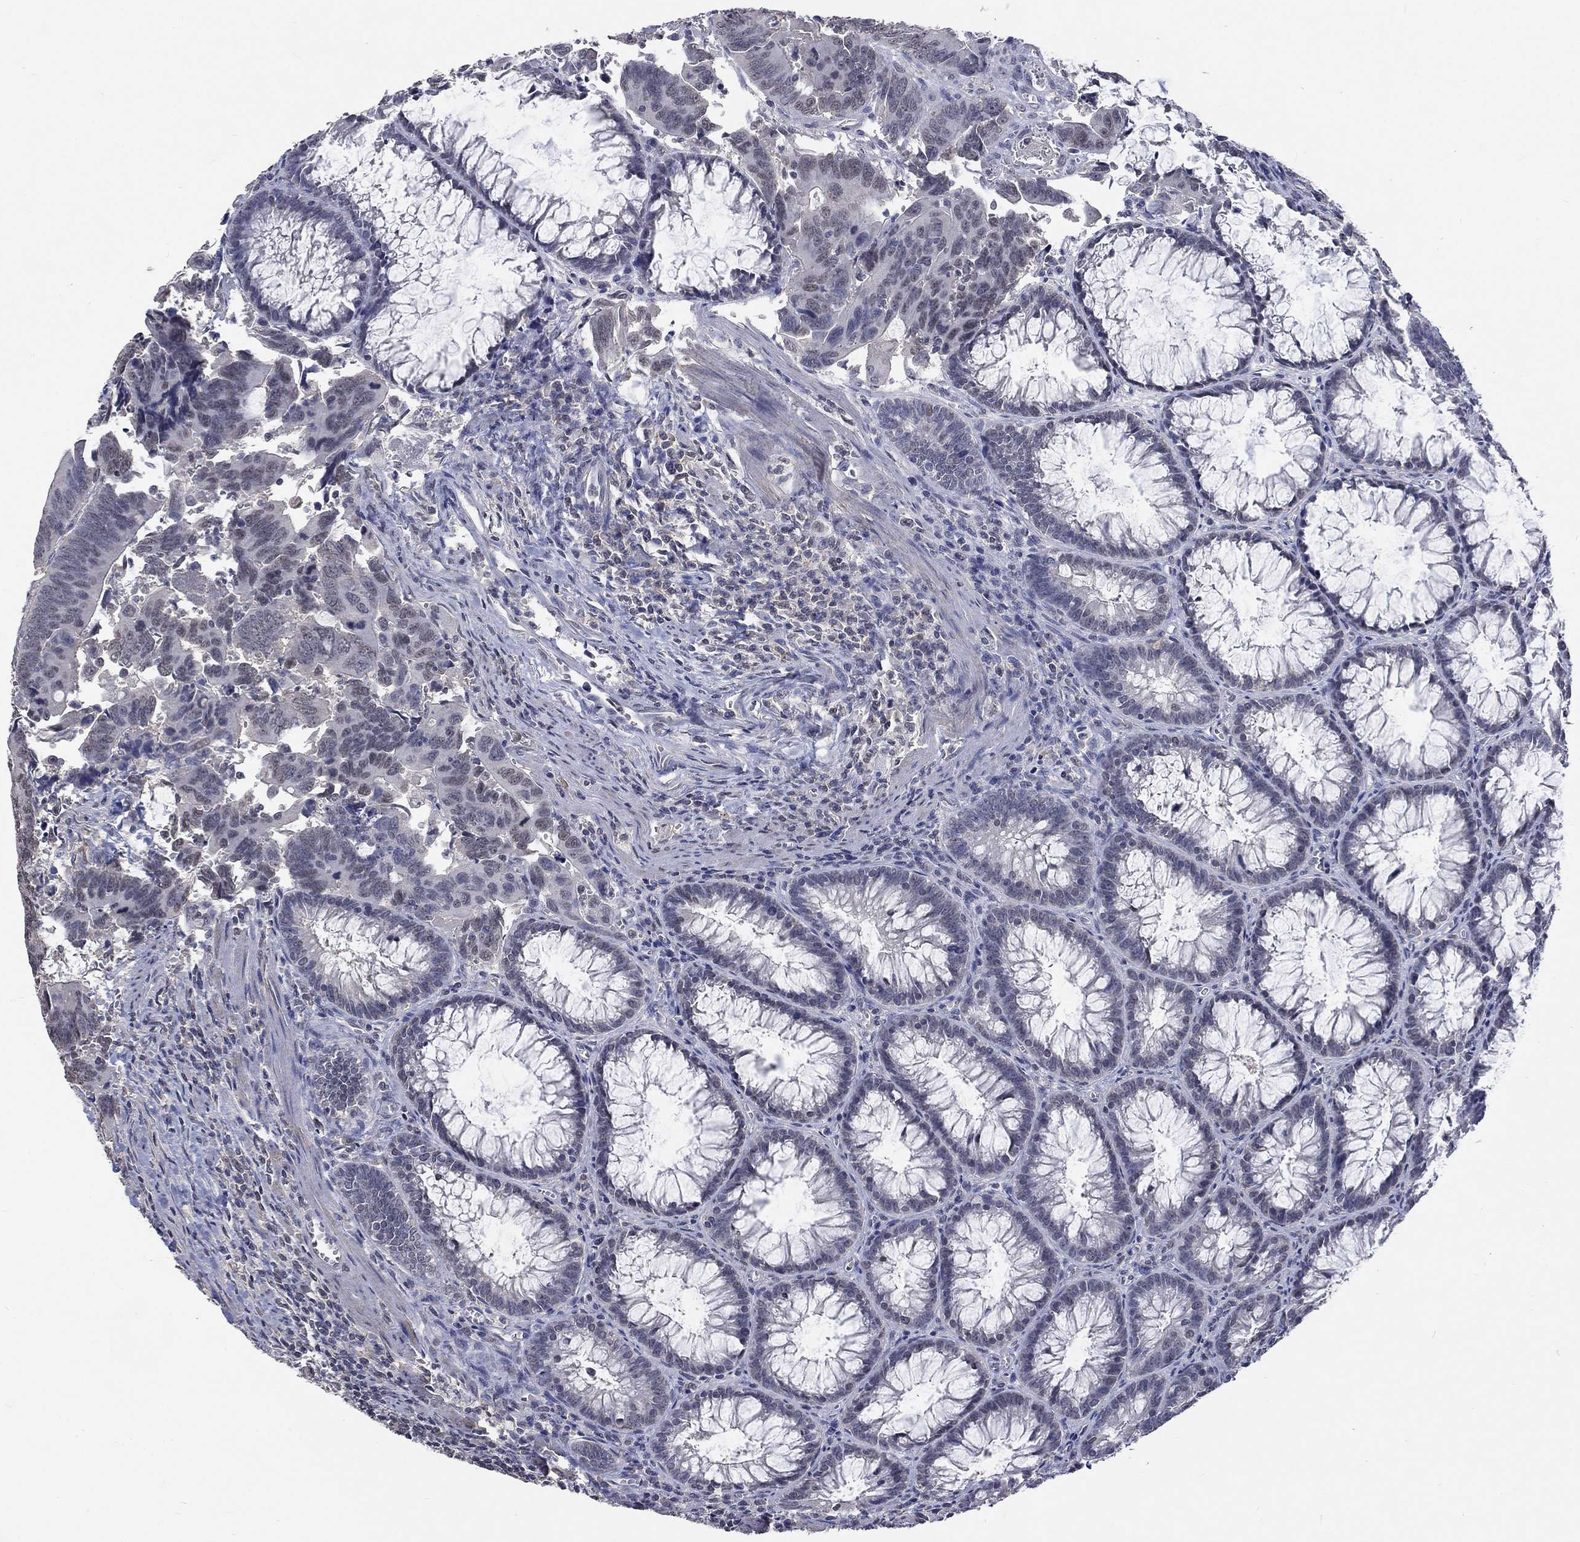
{"staining": {"intensity": "negative", "quantity": "none", "location": "none"}, "tissue": "colorectal cancer", "cell_type": "Tumor cells", "image_type": "cancer", "snomed": [{"axis": "morphology", "description": "Adenocarcinoma, NOS"}, {"axis": "topography", "description": "Rectum"}], "caption": "High magnification brightfield microscopy of adenocarcinoma (colorectal) stained with DAB (brown) and counterstained with hematoxylin (blue): tumor cells show no significant staining.", "gene": "ZBTB18", "patient": {"sex": "male", "age": 67}}